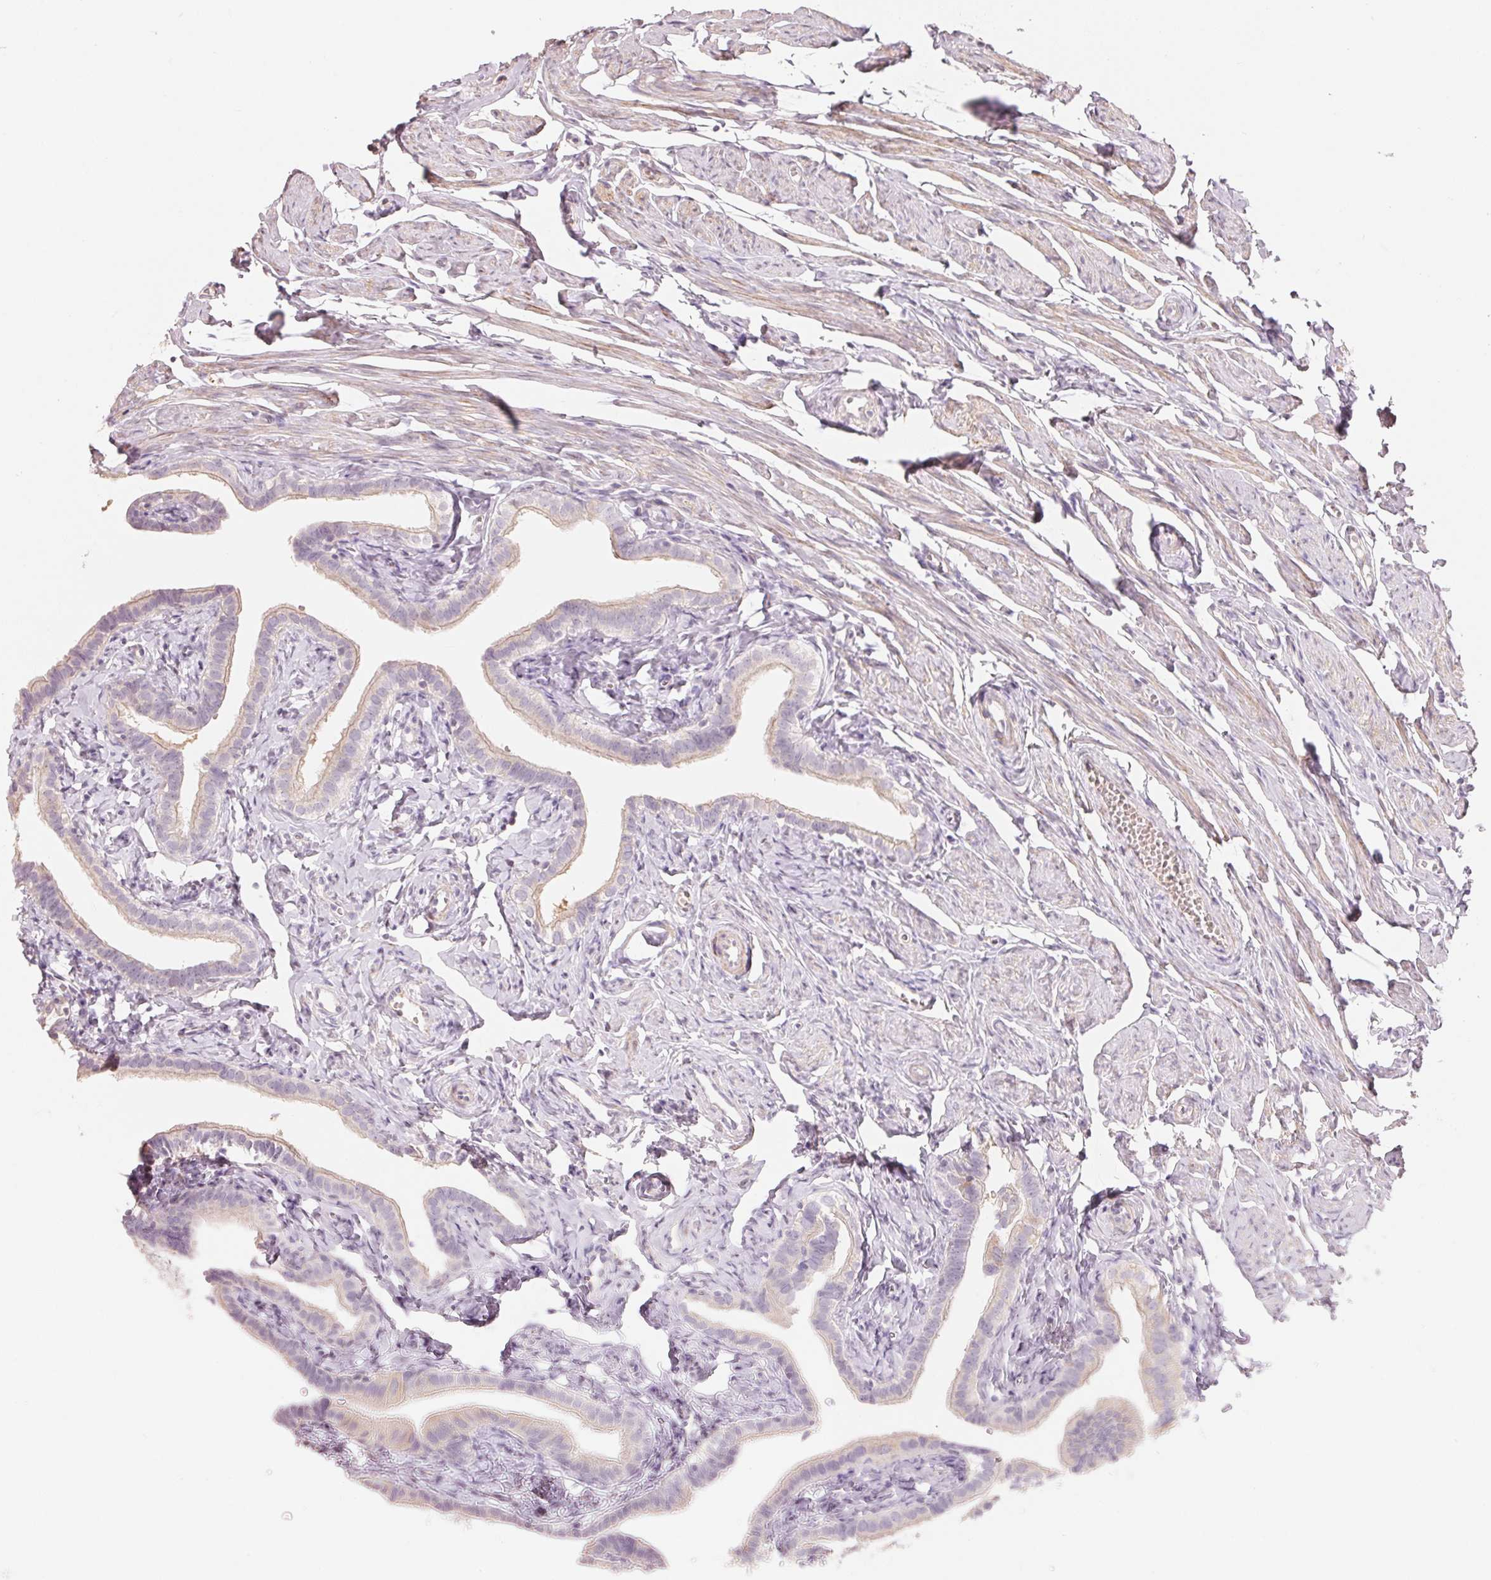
{"staining": {"intensity": "weak", "quantity": "<25%", "location": "cytoplasmic/membranous"}, "tissue": "fallopian tube", "cell_type": "Glandular cells", "image_type": "normal", "snomed": [{"axis": "morphology", "description": "Normal tissue, NOS"}, {"axis": "topography", "description": "Fallopian tube"}], "caption": "An immunohistochemistry (IHC) photomicrograph of normal fallopian tube is shown. There is no staining in glandular cells of fallopian tube.", "gene": "TP53AIP1", "patient": {"sex": "female", "age": 41}}